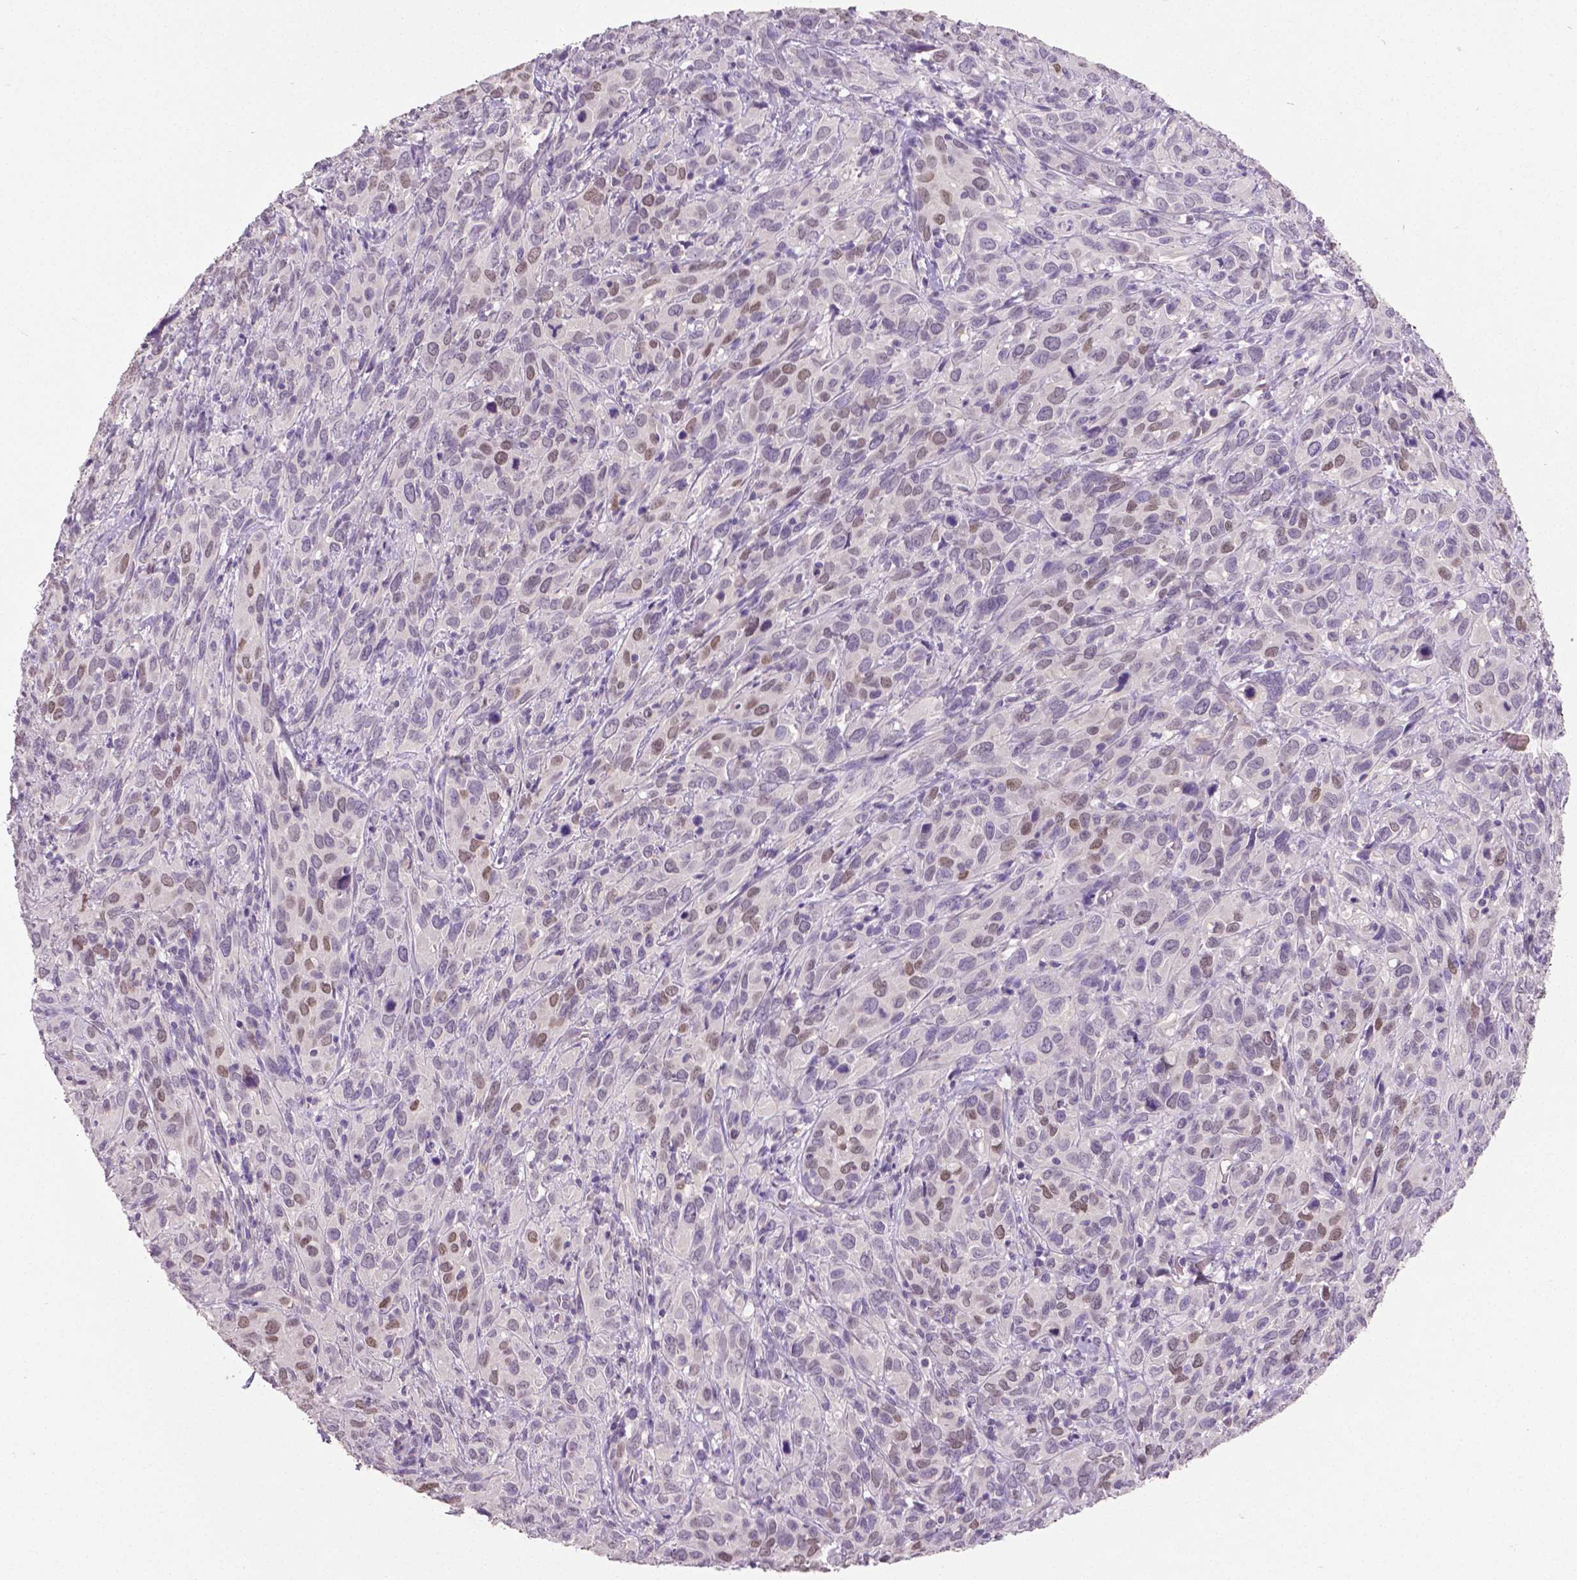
{"staining": {"intensity": "weak", "quantity": "<25%", "location": "nuclear"}, "tissue": "cervical cancer", "cell_type": "Tumor cells", "image_type": "cancer", "snomed": [{"axis": "morphology", "description": "Squamous cell carcinoma, NOS"}, {"axis": "topography", "description": "Cervix"}], "caption": "High magnification brightfield microscopy of cervical cancer stained with DAB (3,3'-diaminobenzidine) (brown) and counterstained with hematoxylin (blue): tumor cells show no significant staining. (Brightfield microscopy of DAB (3,3'-diaminobenzidine) immunohistochemistry (IHC) at high magnification).", "gene": "FOXA1", "patient": {"sex": "female", "age": 51}}